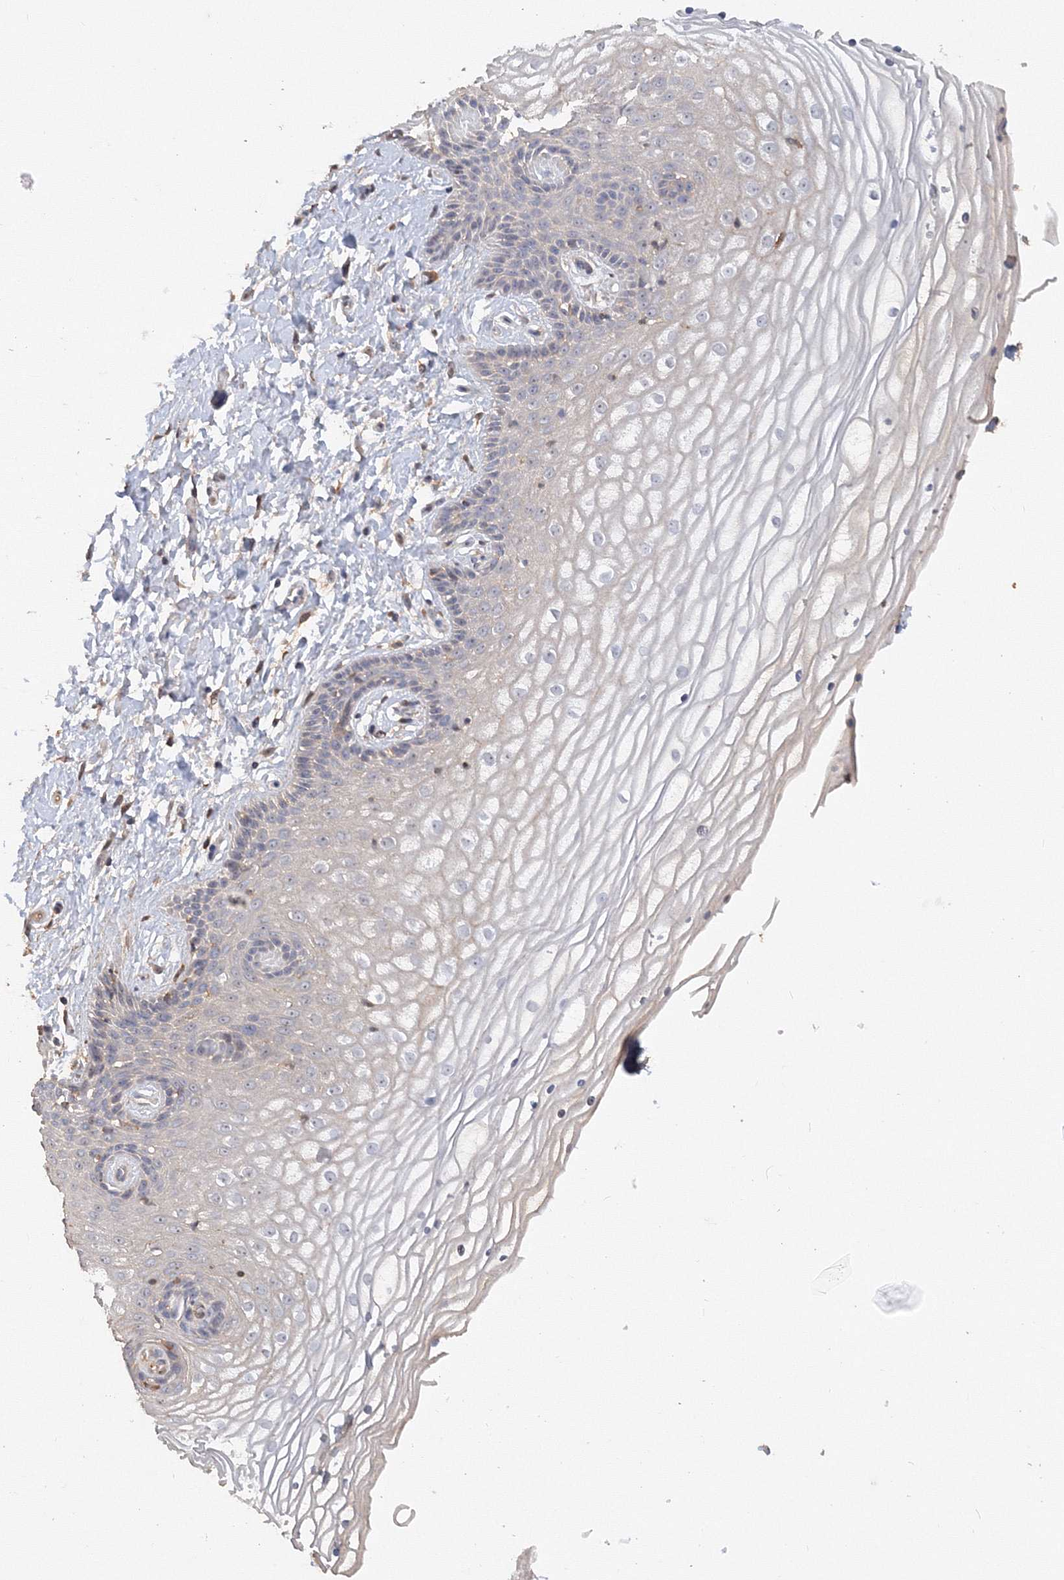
{"staining": {"intensity": "weak", "quantity": "<25%", "location": "cytoplasmic/membranous"}, "tissue": "vagina", "cell_type": "Squamous epithelial cells", "image_type": "normal", "snomed": [{"axis": "morphology", "description": "Normal tissue, NOS"}, {"axis": "topography", "description": "Vagina"}, {"axis": "topography", "description": "Cervix"}], "caption": "This micrograph is of benign vagina stained with IHC to label a protein in brown with the nuclei are counter-stained blue. There is no positivity in squamous epithelial cells. (DAB immunohistochemistry with hematoxylin counter stain).", "gene": "GRINA", "patient": {"sex": "female", "age": 40}}